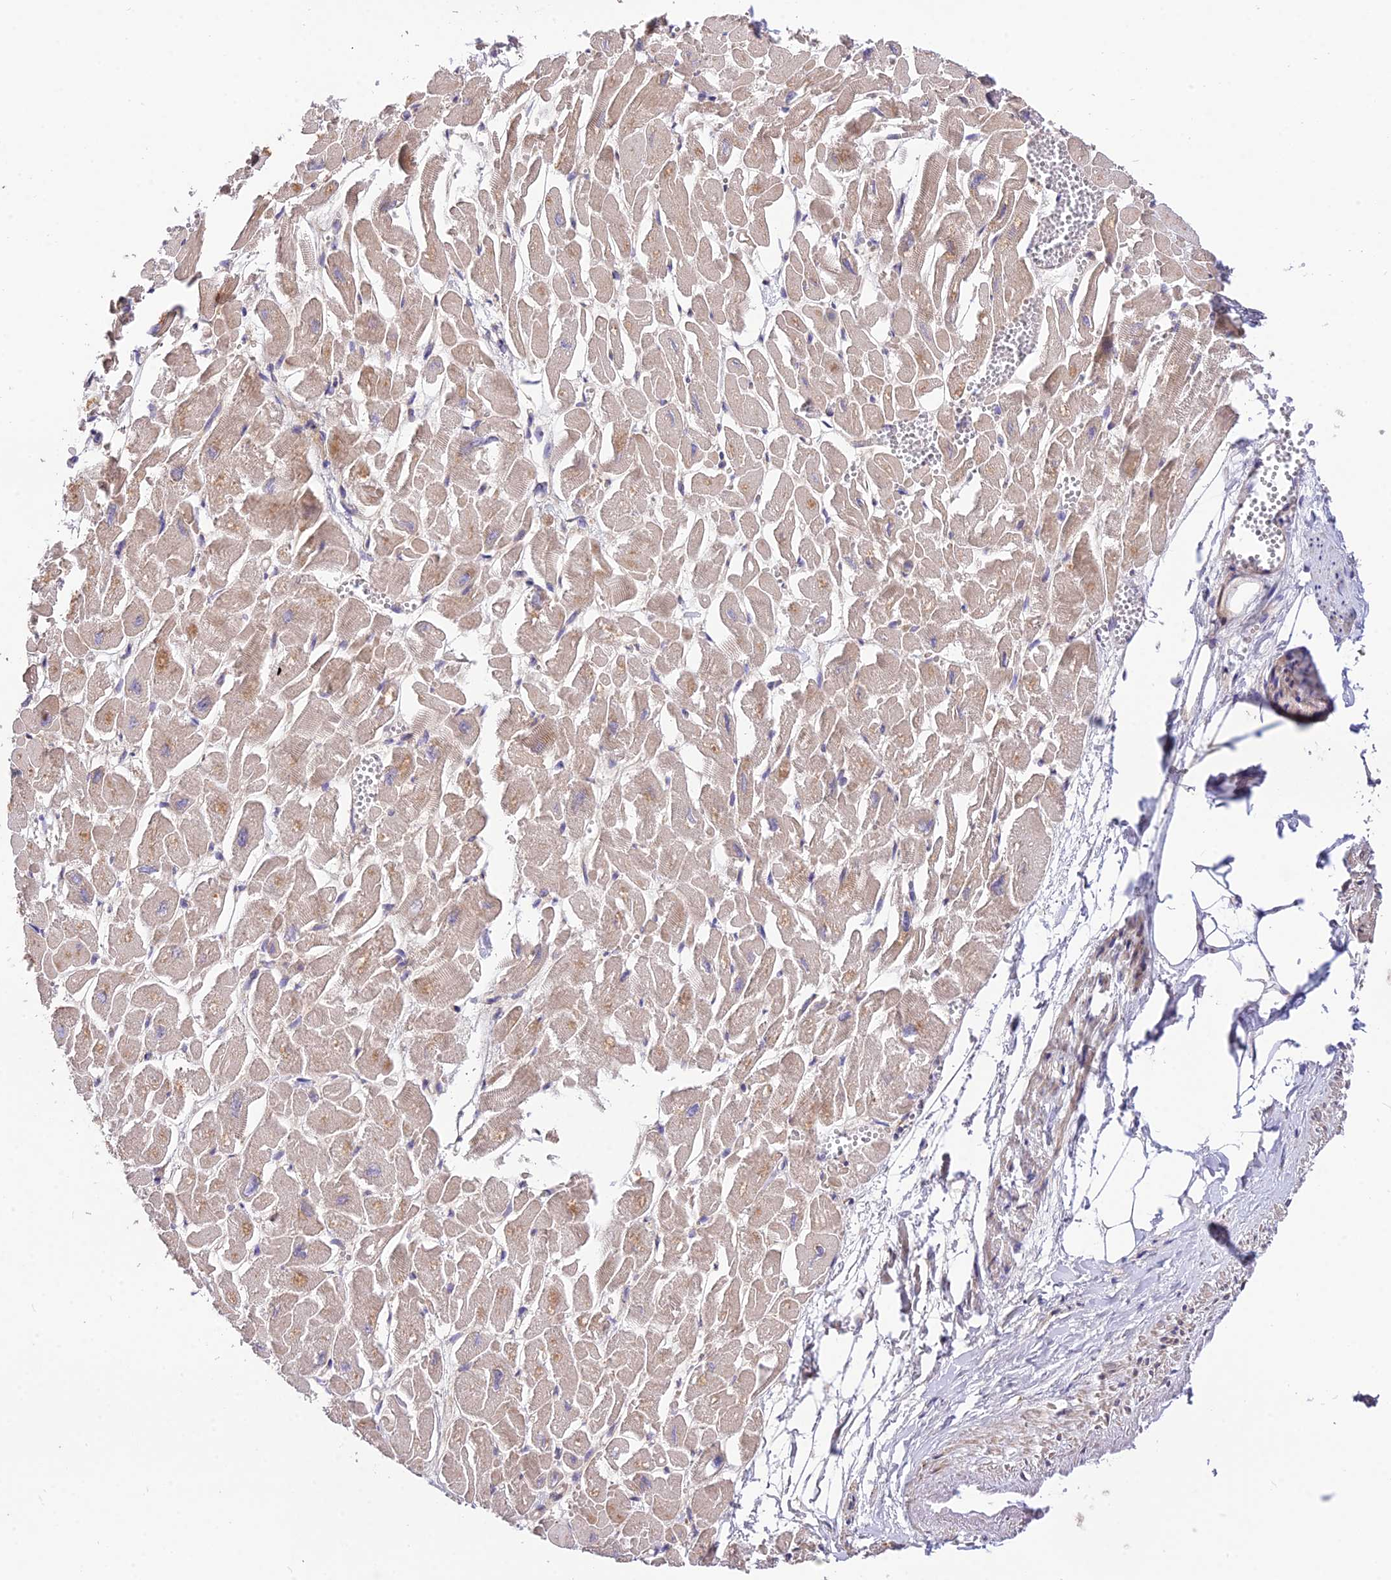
{"staining": {"intensity": "moderate", "quantity": ">75%", "location": "cytoplasmic/membranous"}, "tissue": "heart muscle", "cell_type": "Cardiomyocytes", "image_type": "normal", "snomed": [{"axis": "morphology", "description": "Normal tissue, NOS"}, {"axis": "topography", "description": "Heart"}], "caption": "Immunohistochemical staining of unremarkable human heart muscle demonstrates medium levels of moderate cytoplasmic/membranous staining in about >75% of cardiomyocytes. (Brightfield microscopy of DAB IHC at high magnification).", "gene": "ROCK1", "patient": {"sex": "male", "age": 54}}